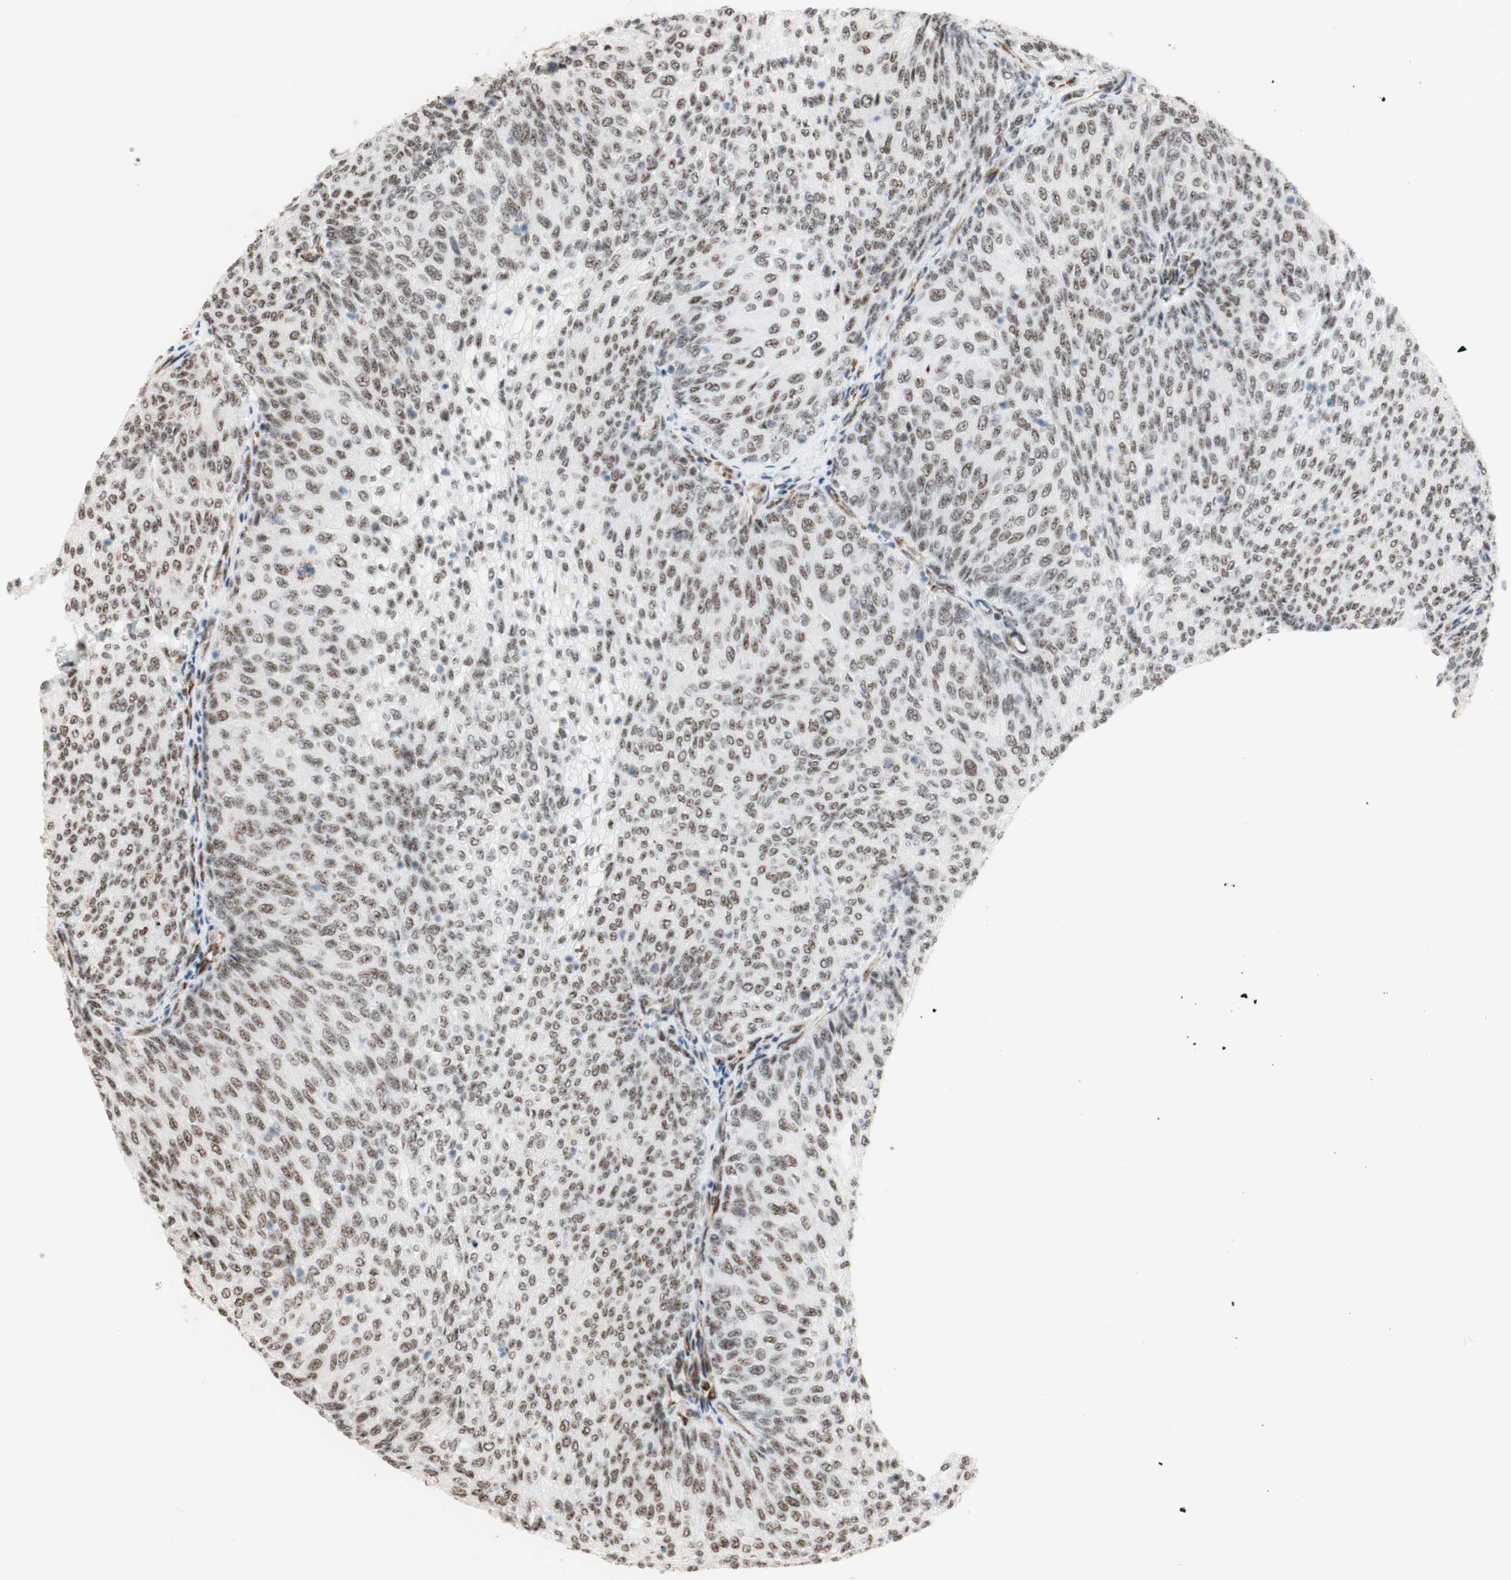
{"staining": {"intensity": "negative", "quantity": "none", "location": "none"}, "tissue": "urothelial cancer", "cell_type": "Tumor cells", "image_type": "cancer", "snomed": [{"axis": "morphology", "description": "Urothelial carcinoma, Low grade"}, {"axis": "topography", "description": "Urinary bladder"}], "caption": "Immunohistochemistry histopathology image of neoplastic tissue: human low-grade urothelial carcinoma stained with DAB demonstrates no significant protein expression in tumor cells.", "gene": "SAP18", "patient": {"sex": "female", "age": 79}}